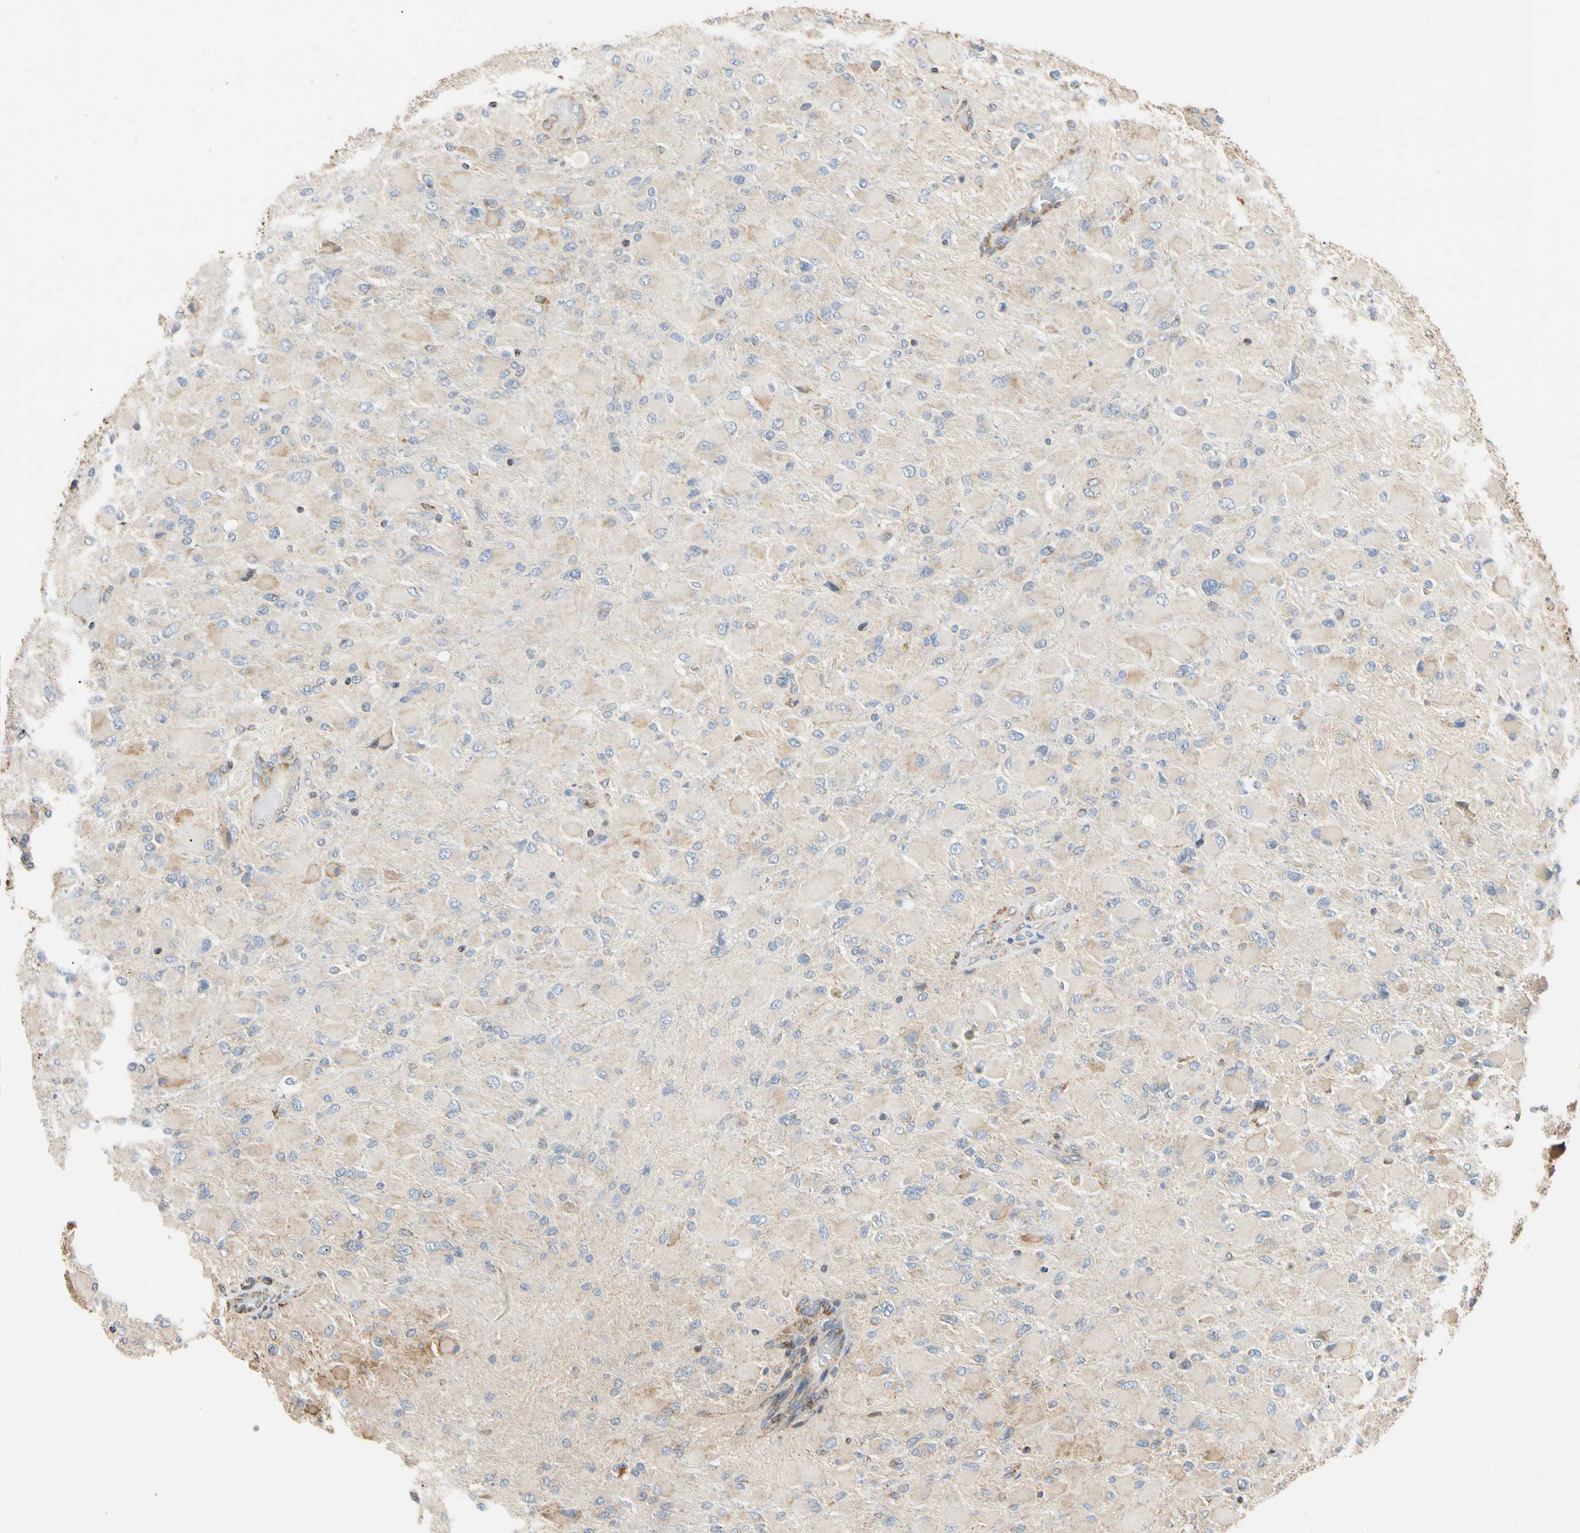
{"staining": {"intensity": "weak", "quantity": "<25%", "location": "cytoplasmic/membranous"}, "tissue": "glioma", "cell_type": "Tumor cells", "image_type": "cancer", "snomed": [{"axis": "morphology", "description": "Glioma, malignant, High grade"}, {"axis": "topography", "description": "Cerebral cortex"}], "caption": "Immunohistochemistry (IHC) micrograph of neoplastic tissue: glioma stained with DAB reveals no significant protein expression in tumor cells.", "gene": "PLGRKT", "patient": {"sex": "female", "age": 36}}